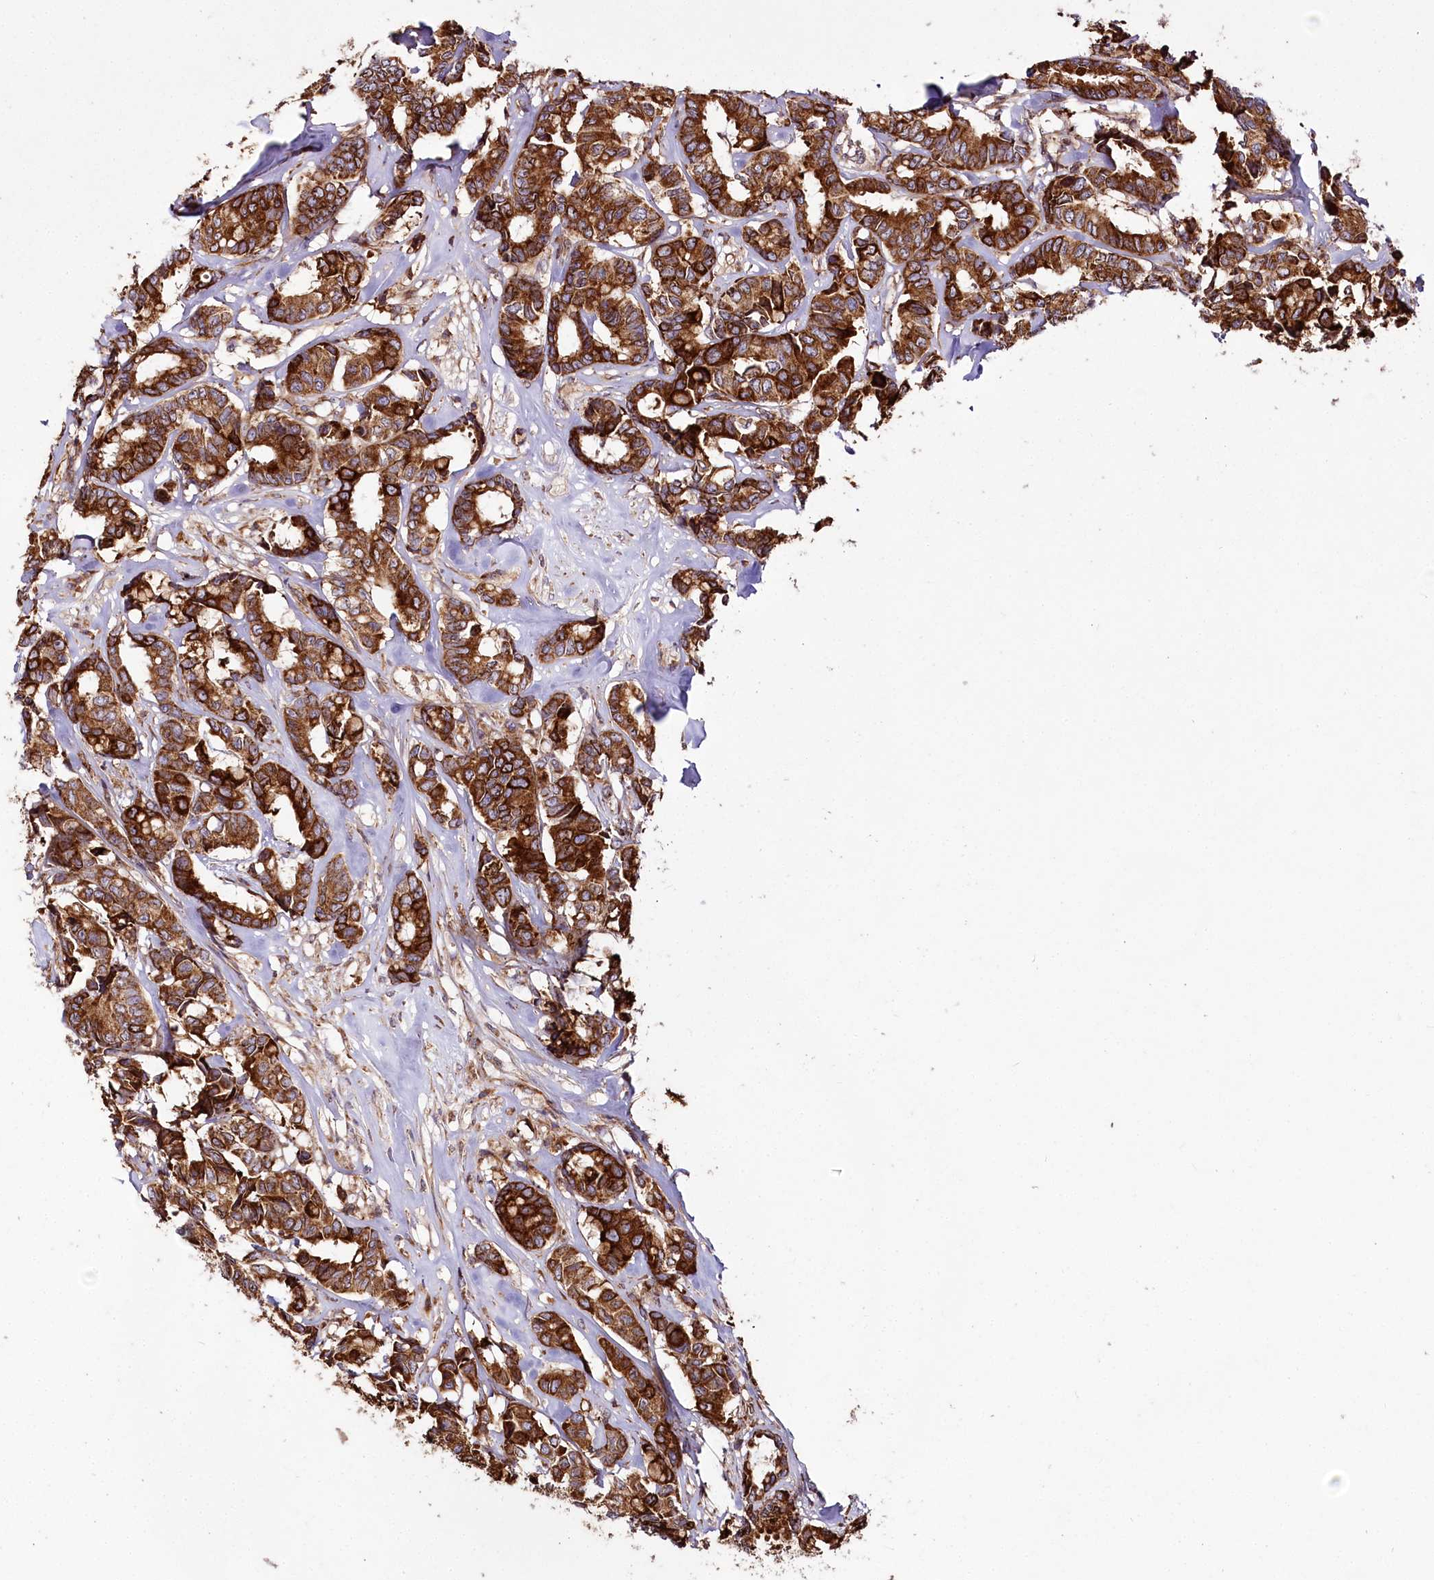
{"staining": {"intensity": "strong", "quantity": ">75%", "location": "cytoplasmic/membranous"}, "tissue": "breast cancer", "cell_type": "Tumor cells", "image_type": "cancer", "snomed": [{"axis": "morphology", "description": "Duct carcinoma"}, {"axis": "topography", "description": "Breast"}], "caption": "Protein positivity by IHC reveals strong cytoplasmic/membranous positivity in about >75% of tumor cells in invasive ductal carcinoma (breast).", "gene": "RAB7A", "patient": {"sex": "female", "age": 87}}